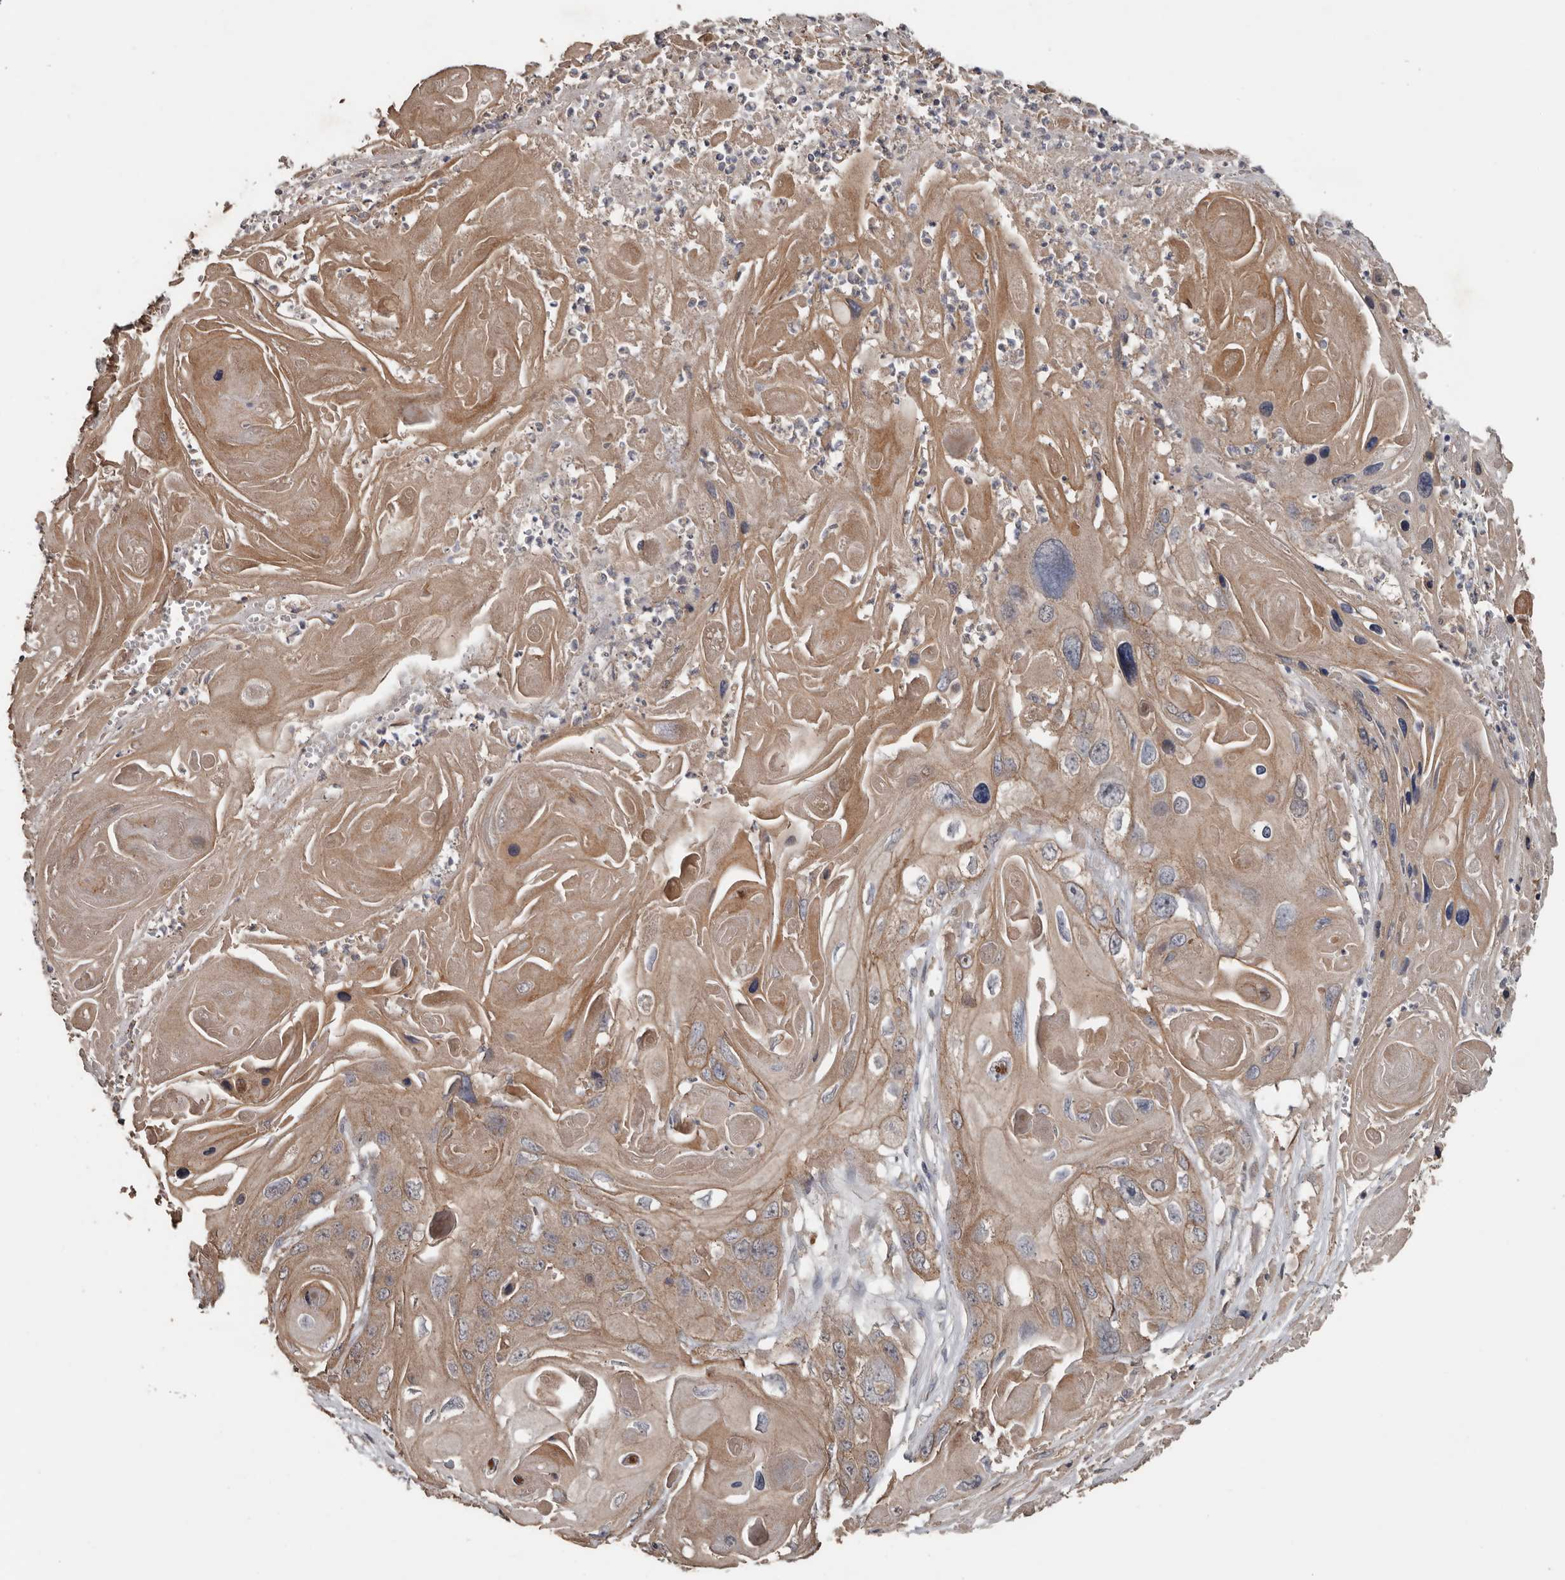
{"staining": {"intensity": "moderate", "quantity": ">75%", "location": "cytoplasmic/membranous"}, "tissue": "skin cancer", "cell_type": "Tumor cells", "image_type": "cancer", "snomed": [{"axis": "morphology", "description": "Squamous cell carcinoma, NOS"}, {"axis": "topography", "description": "Skin"}], "caption": "Immunohistochemistry histopathology image of human skin cancer (squamous cell carcinoma) stained for a protein (brown), which reveals medium levels of moderate cytoplasmic/membranous staining in approximately >75% of tumor cells.", "gene": "HYAL4", "patient": {"sex": "male", "age": 55}}